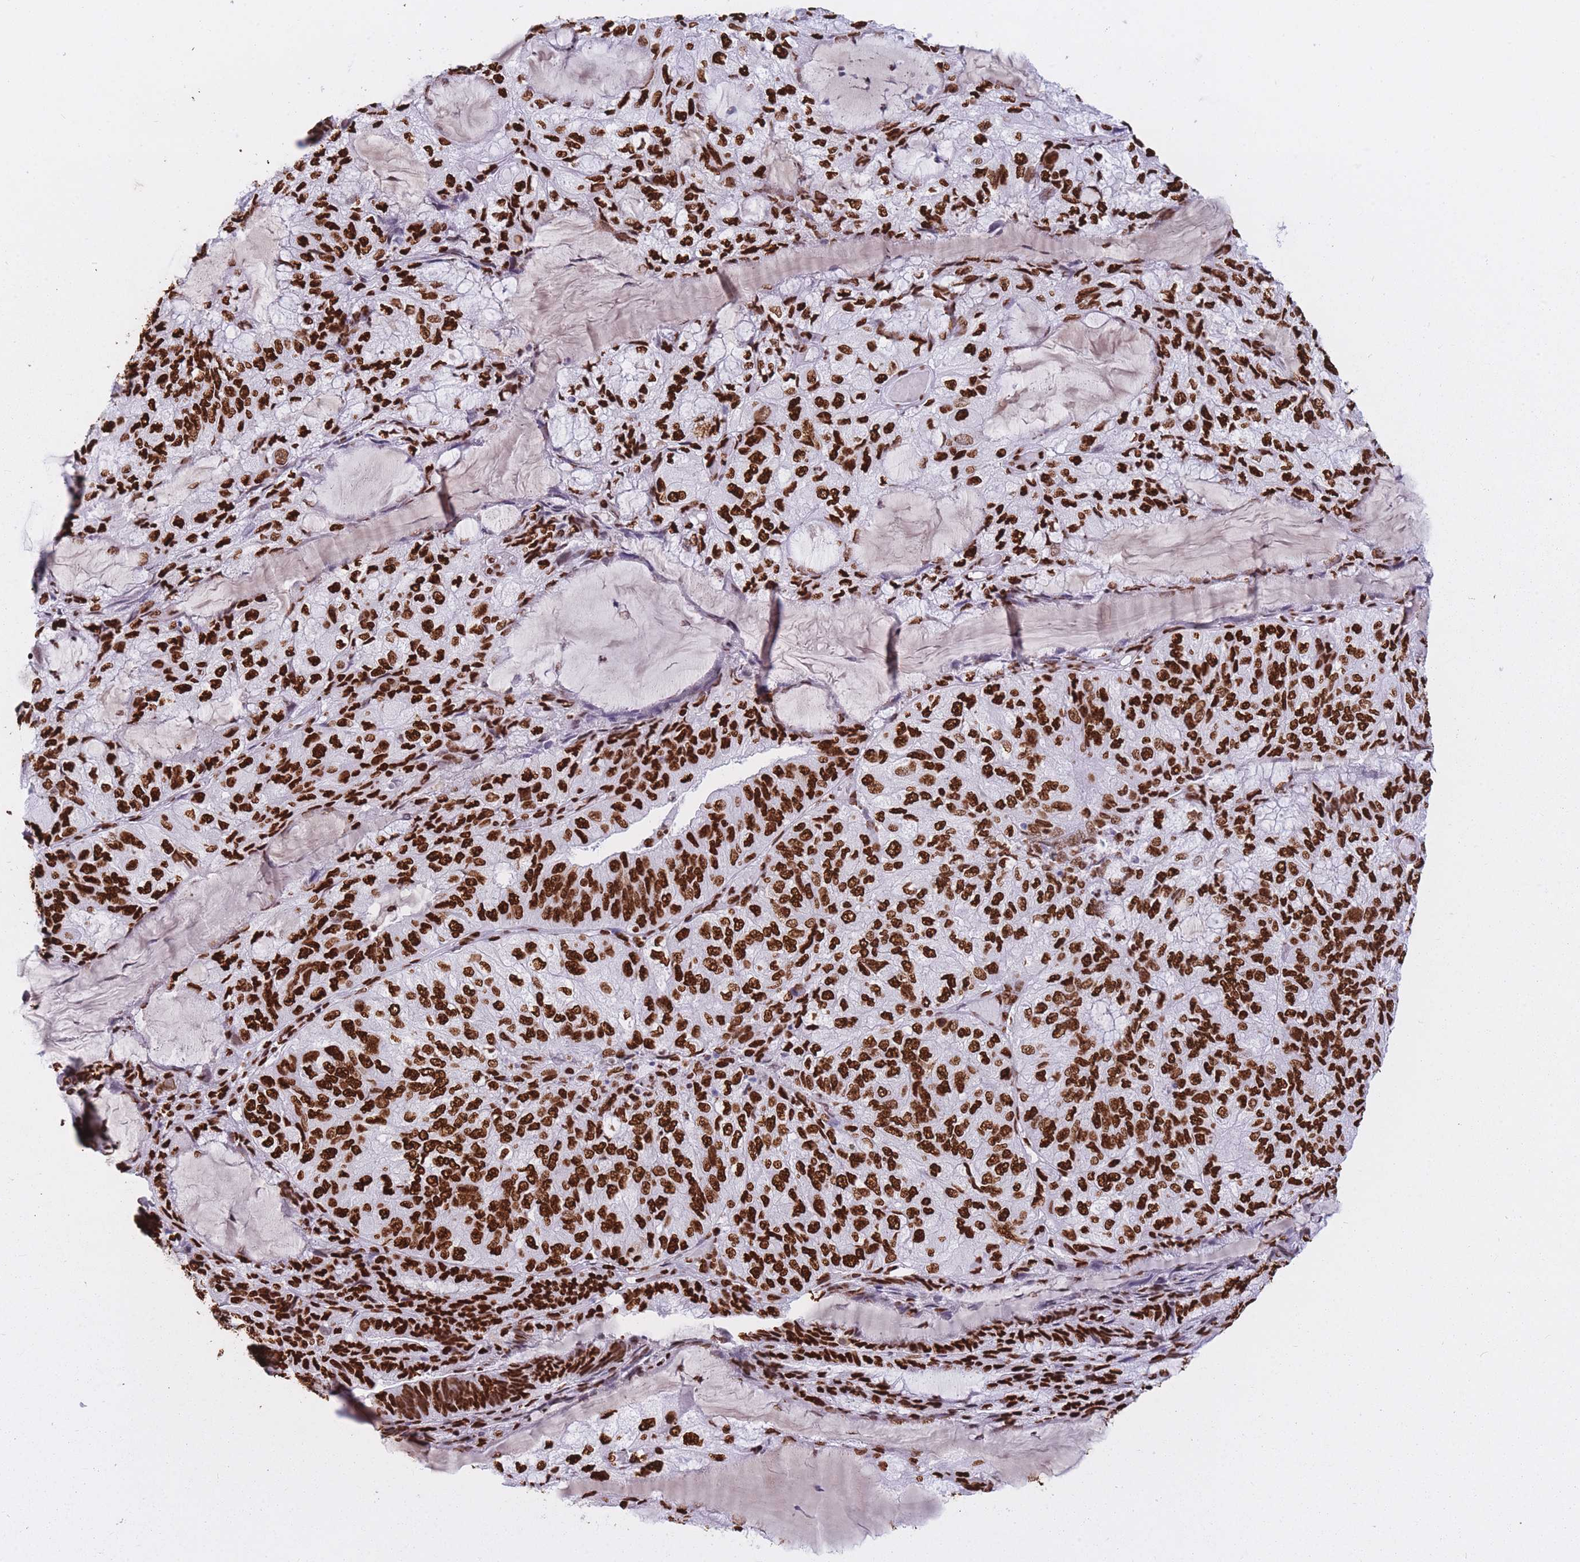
{"staining": {"intensity": "strong", "quantity": ">75%", "location": "nuclear"}, "tissue": "endometrial cancer", "cell_type": "Tumor cells", "image_type": "cancer", "snomed": [{"axis": "morphology", "description": "Adenocarcinoma, NOS"}, {"axis": "topography", "description": "Endometrium"}], "caption": "Immunohistochemistry photomicrograph of endometrial cancer stained for a protein (brown), which reveals high levels of strong nuclear expression in about >75% of tumor cells.", "gene": "HNRNPUL1", "patient": {"sex": "female", "age": 81}}